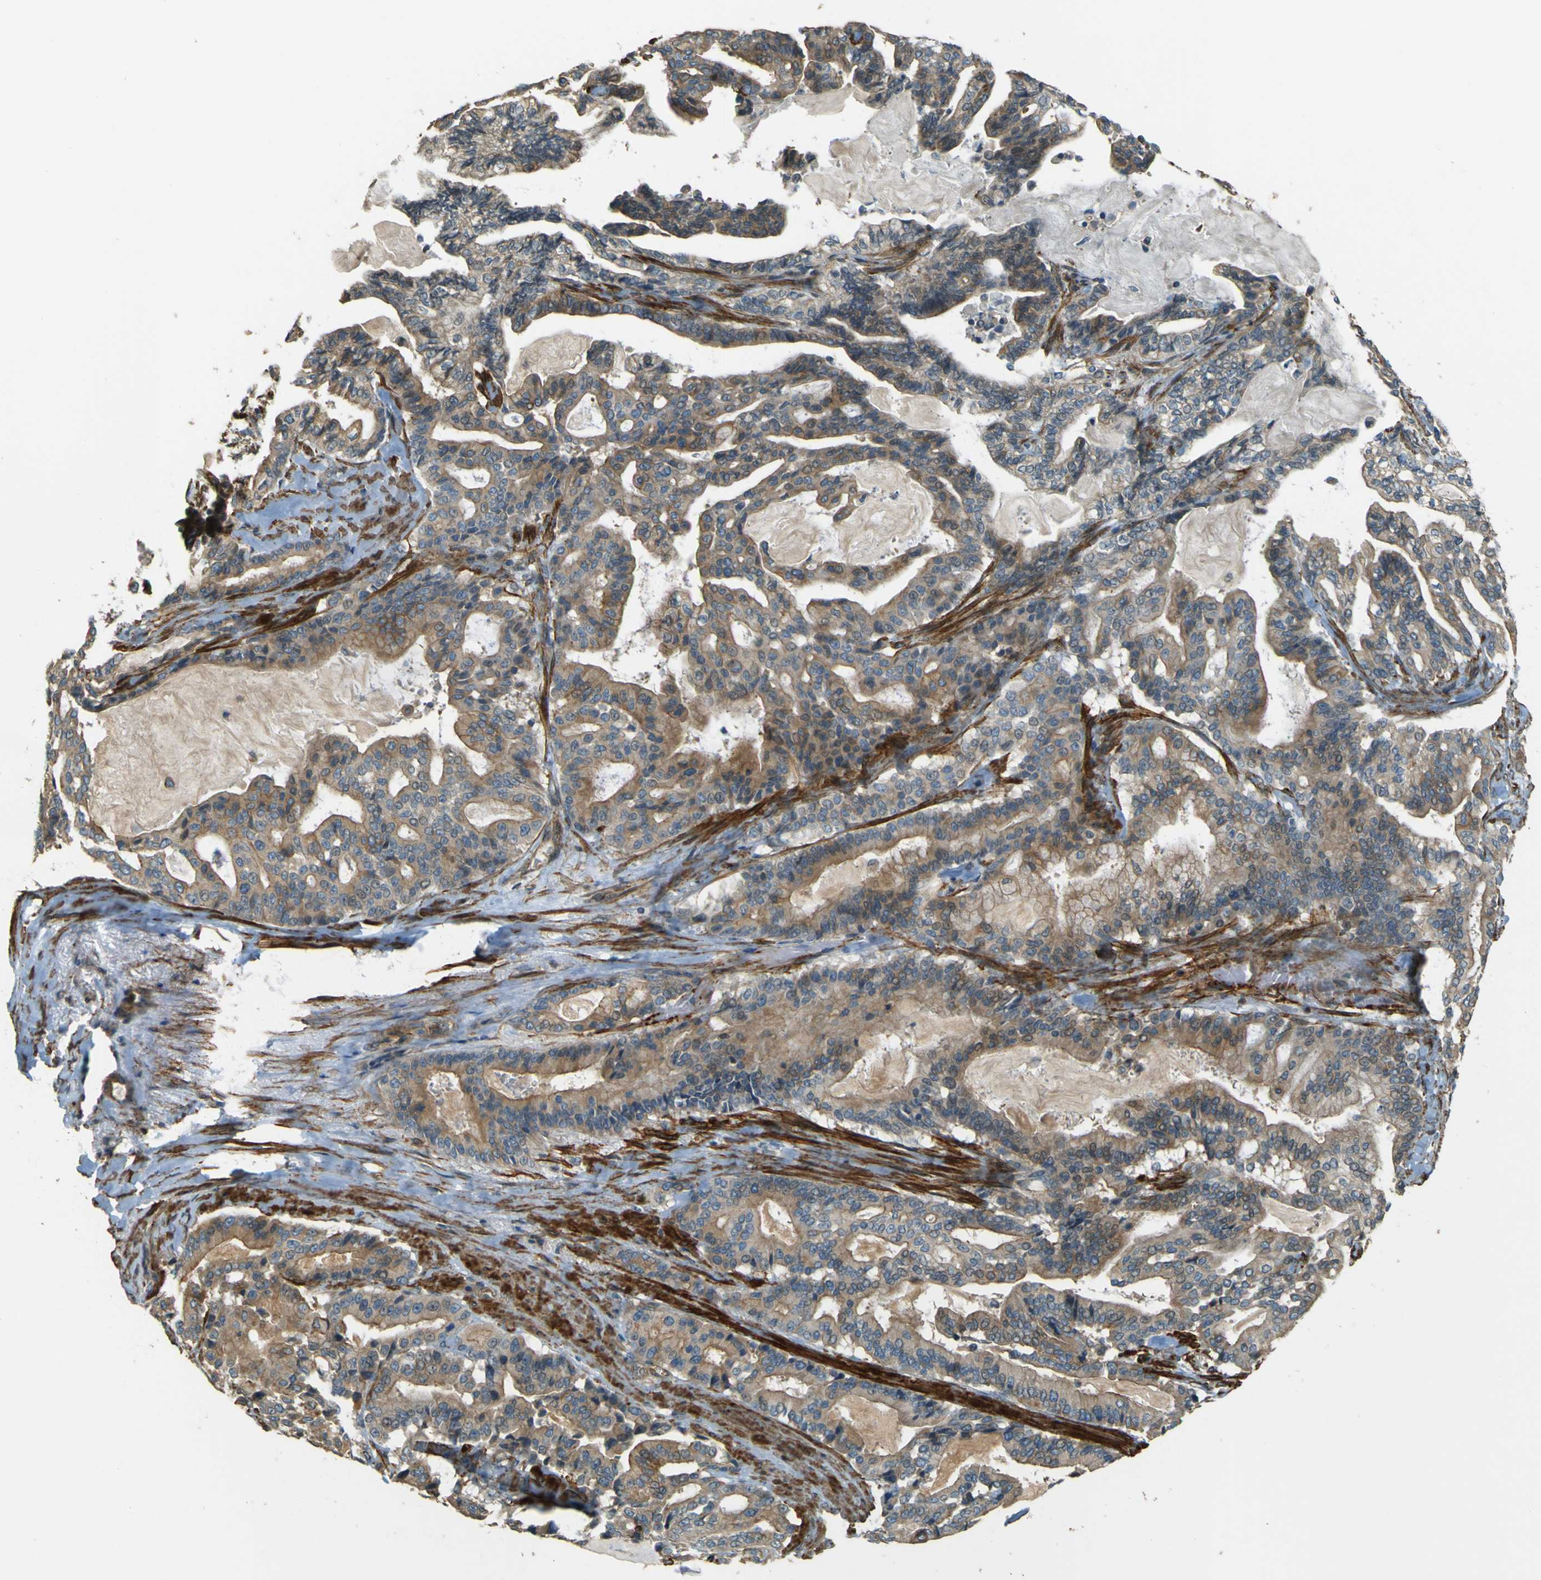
{"staining": {"intensity": "moderate", "quantity": "25%-75%", "location": "cytoplasmic/membranous"}, "tissue": "pancreatic cancer", "cell_type": "Tumor cells", "image_type": "cancer", "snomed": [{"axis": "morphology", "description": "Adenocarcinoma, NOS"}, {"axis": "topography", "description": "Pancreas"}], "caption": "Pancreatic cancer stained for a protein displays moderate cytoplasmic/membranous positivity in tumor cells.", "gene": "NEXN", "patient": {"sex": "male", "age": 63}}